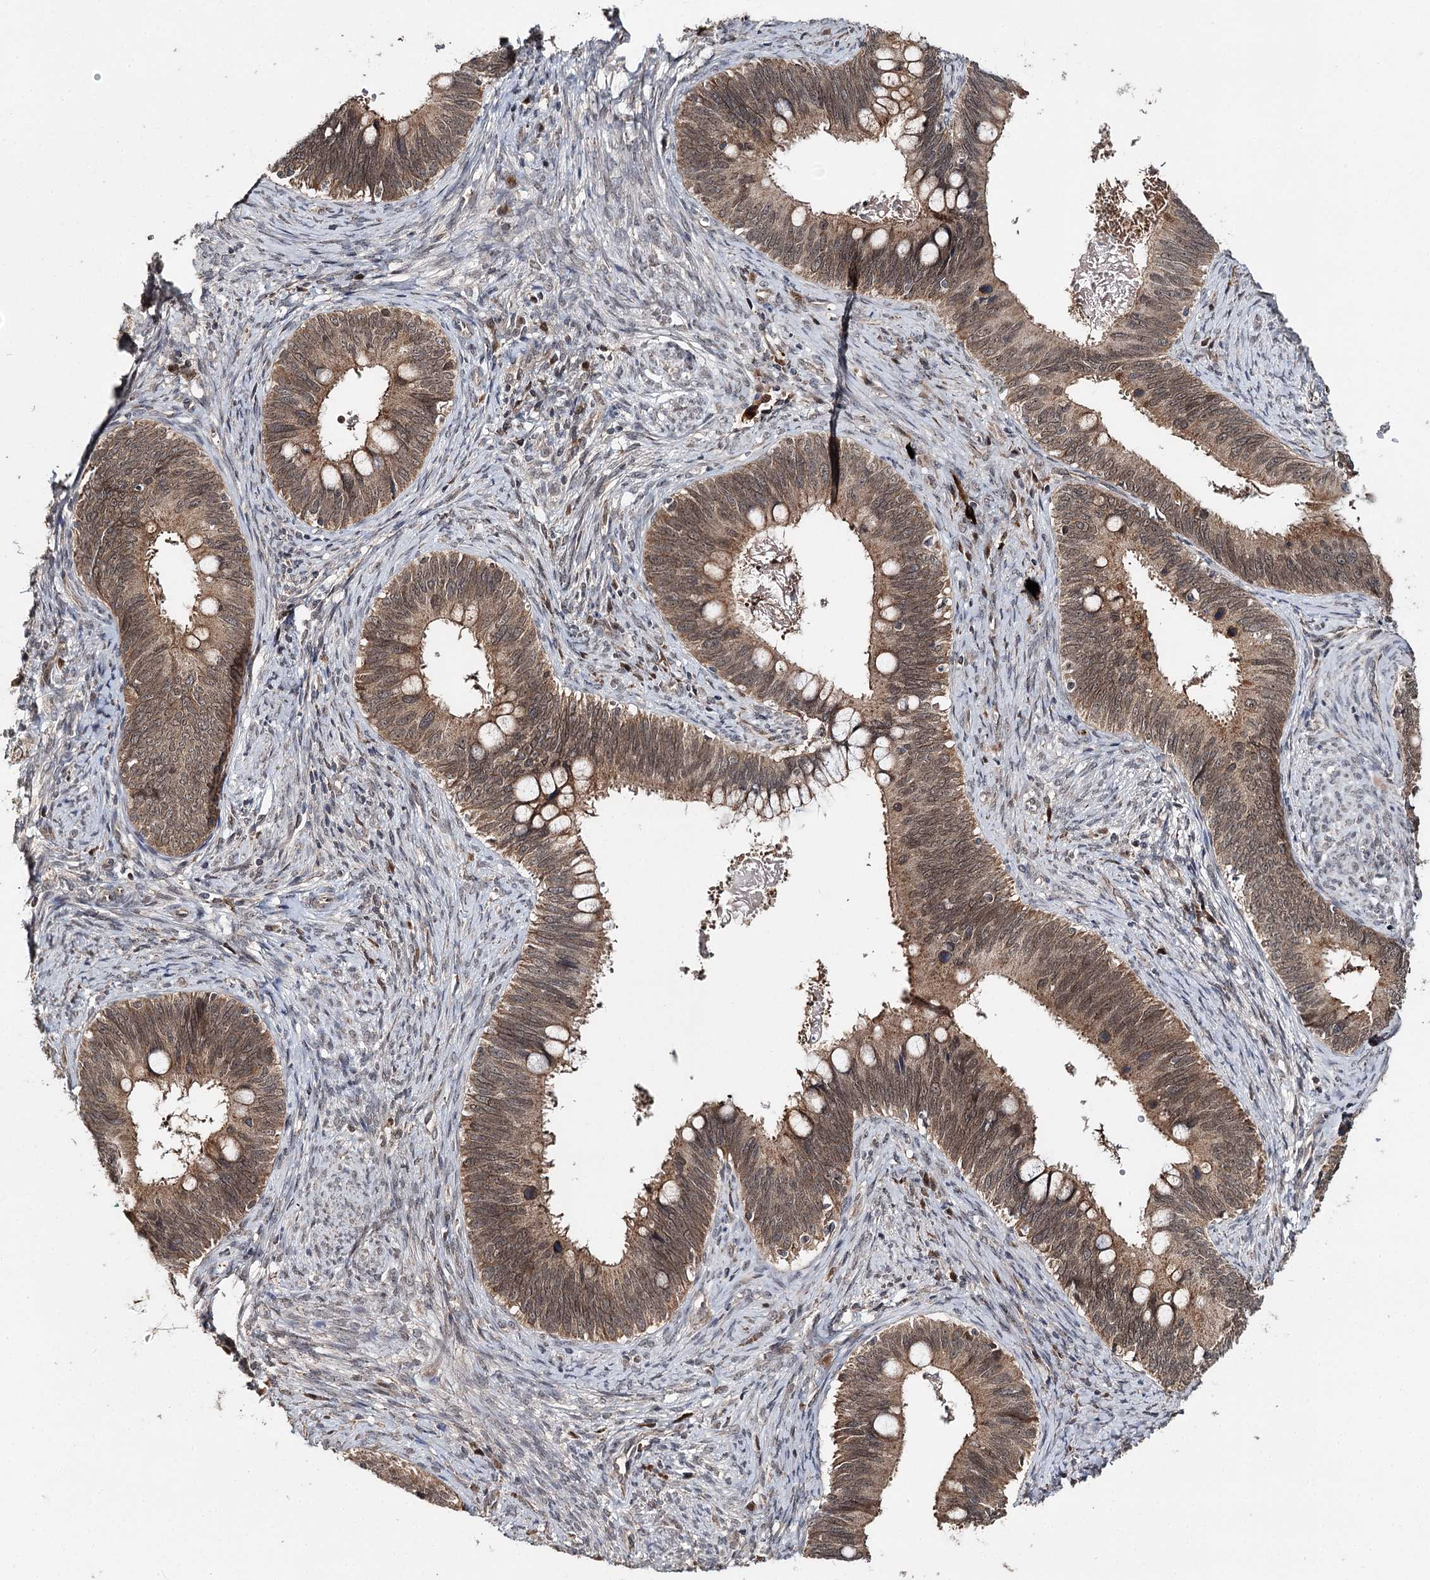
{"staining": {"intensity": "moderate", "quantity": ">75%", "location": "cytoplasmic/membranous,nuclear"}, "tissue": "cervical cancer", "cell_type": "Tumor cells", "image_type": "cancer", "snomed": [{"axis": "morphology", "description": "Adenocarcinoma, NOS"}, {"axis": "topography", "description": "Cervix"}], "caption": "Human cervical adenocarcinoma stained with a protein marker exhibits moderate staining in tumor cells.", "gene": "NOPCHAP1", "patient": {"sex": "female", "age": 42}}